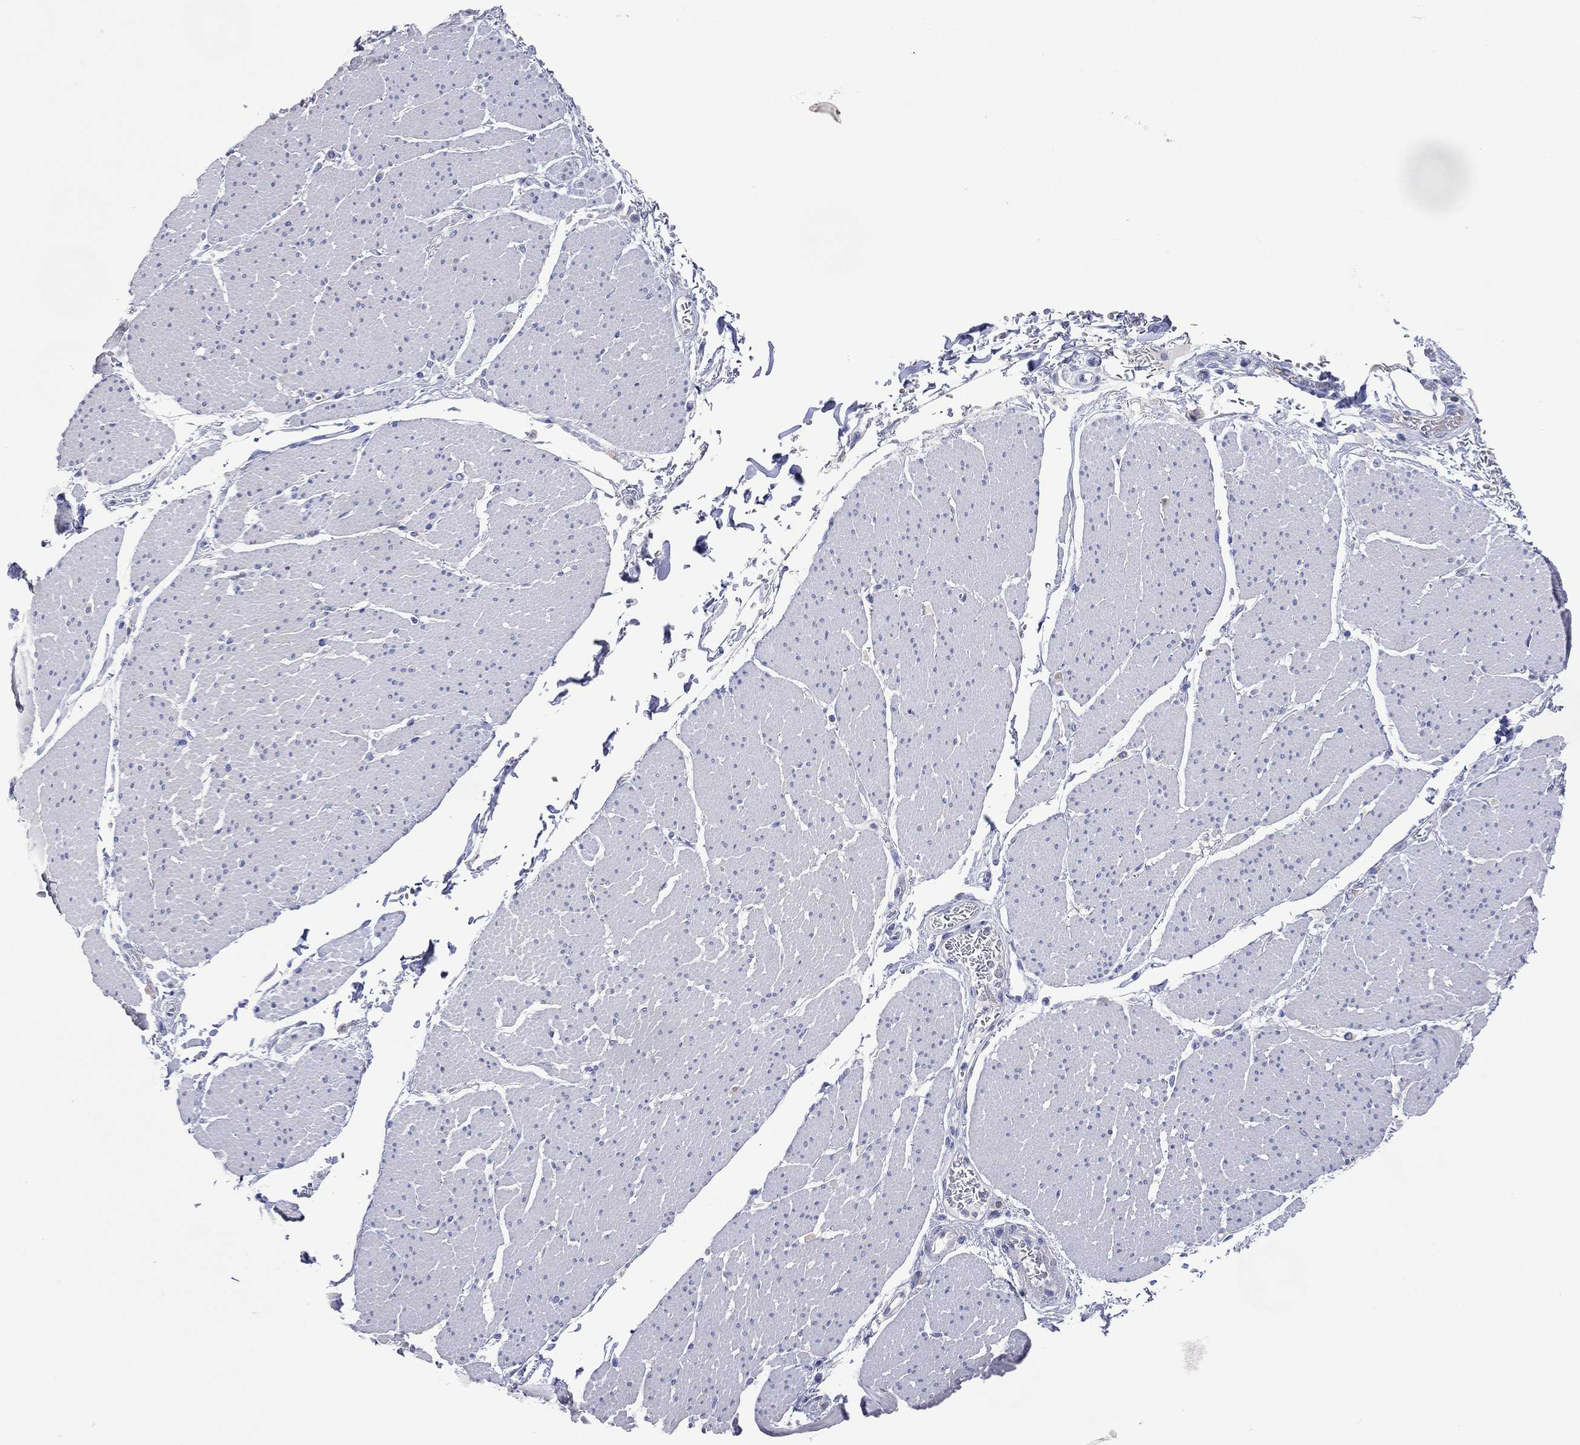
{"staining": {"intensity": "negative", "quantity": "none", "location": "none"}, "tissue": "smooth muscle", "cell_type": "Smooth muscle cells", "image_type": "normal", "snomed": [{"axis": "morphology", "description": "Normal tissue, NOS"}, {"axis": "topography", "description": "Smooth muscle"}, {"axis": "topography", "description": "Anal"}], "caption": "This image is of normal smooth muscle stained with IHC to label a protein in brown with the nuclei are counter-stained blue. There is no staining in smooth muscle cells. Nuclei are stained in blue.", "gene": "DNAH6", "patient": {"sex": "male", "age": 83}}